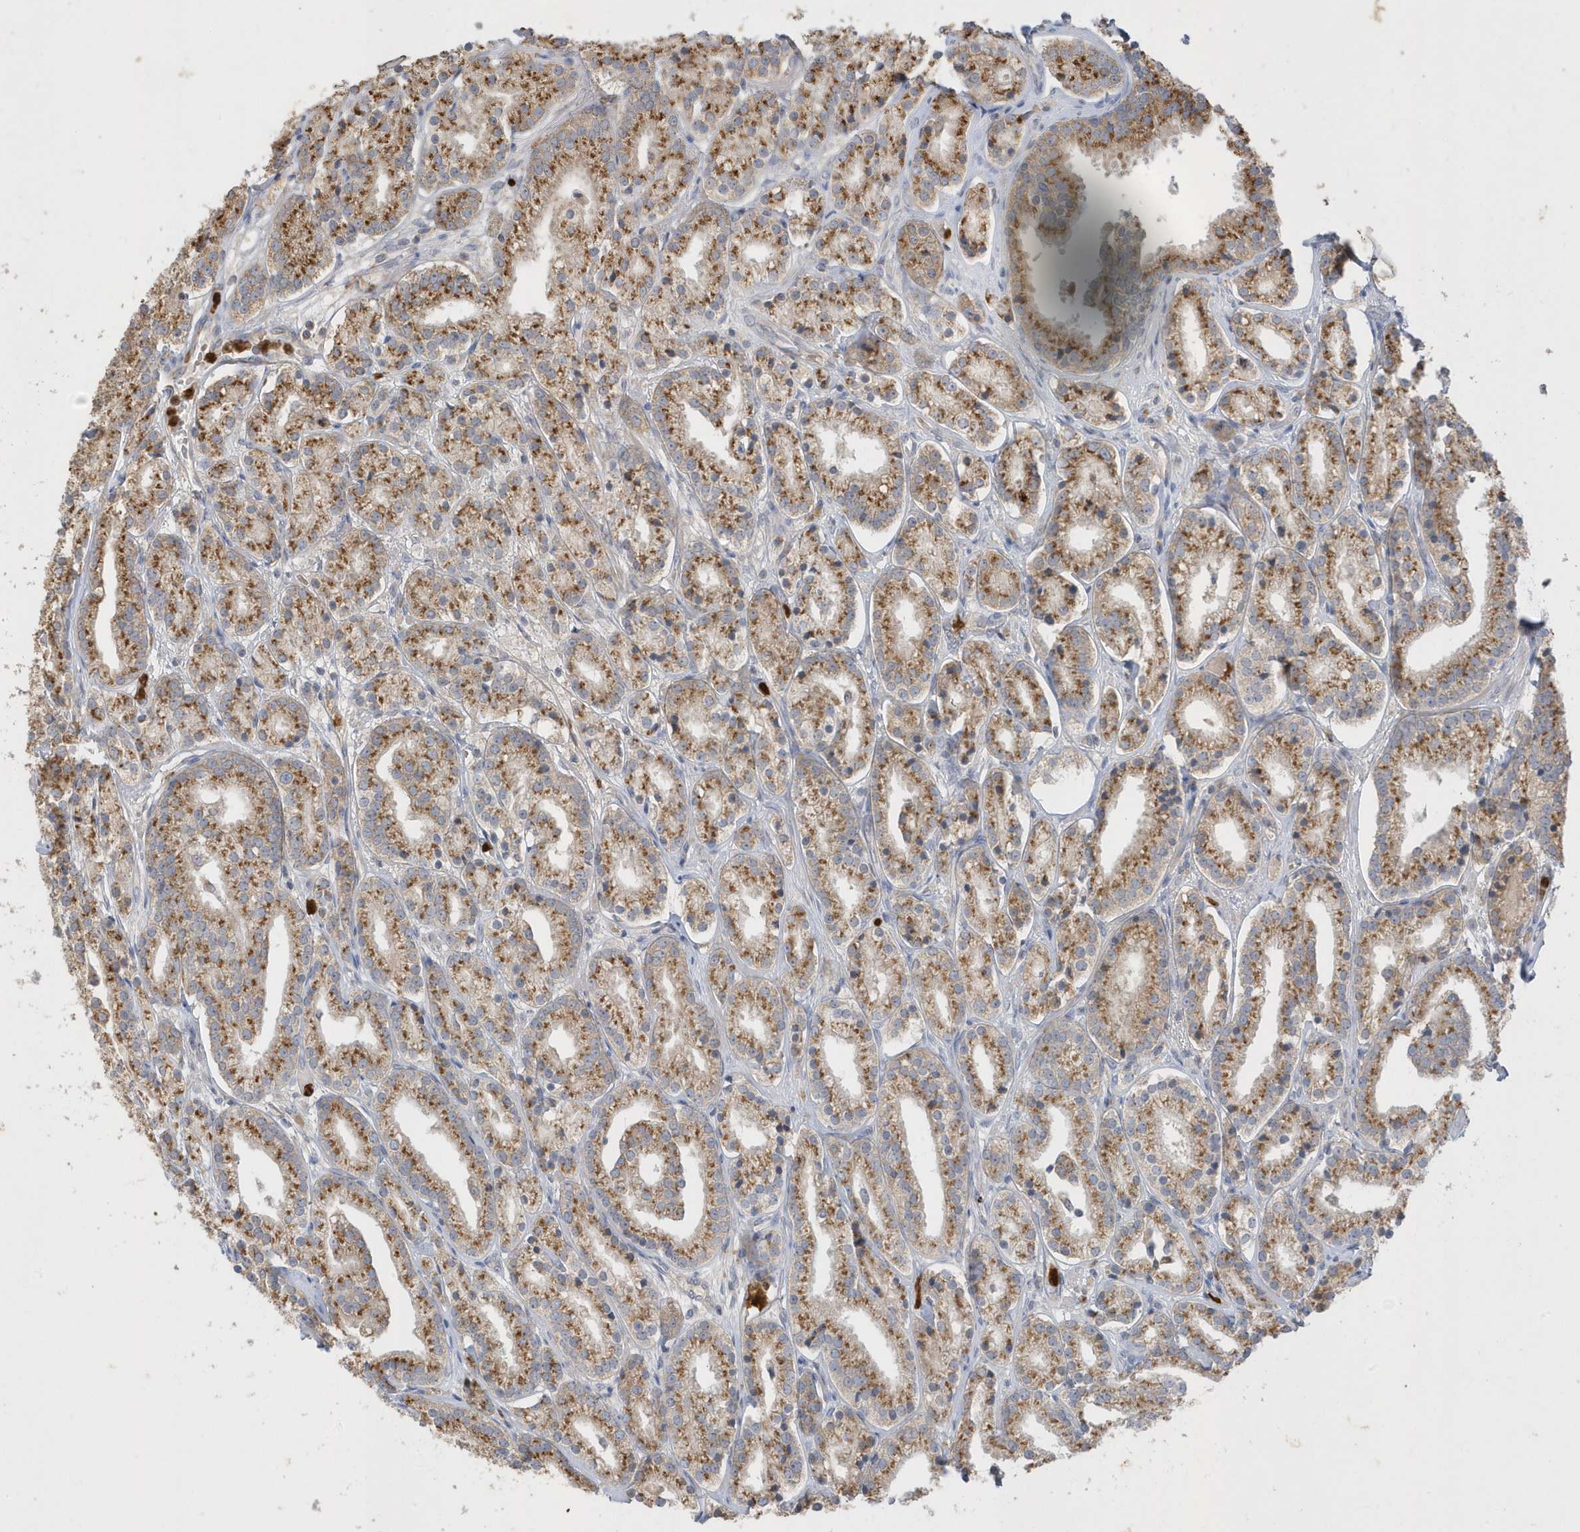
{"staining": {"intensity": "moderate", "quantity": ">75%", "location": "cytoplasmic/membranous"}, "tissue": "prostate cancer", "cell_type": "Tumor cells", "image_type": "cancer", "snomed": [{"axis": "morphology", "description": "Adenocarcinoma, High grade"}, {"axis": "topography", "description": "Prostate"}], "caption": "The photomicrograph demonstrates immunohistochemical staining of prostate cancer. There is moderate cytoplasmic/membranous expression is identified in approximately >75% of tumor cells.", "gene": "DPP9", "patient": {"sex": "male", "age": 69}}